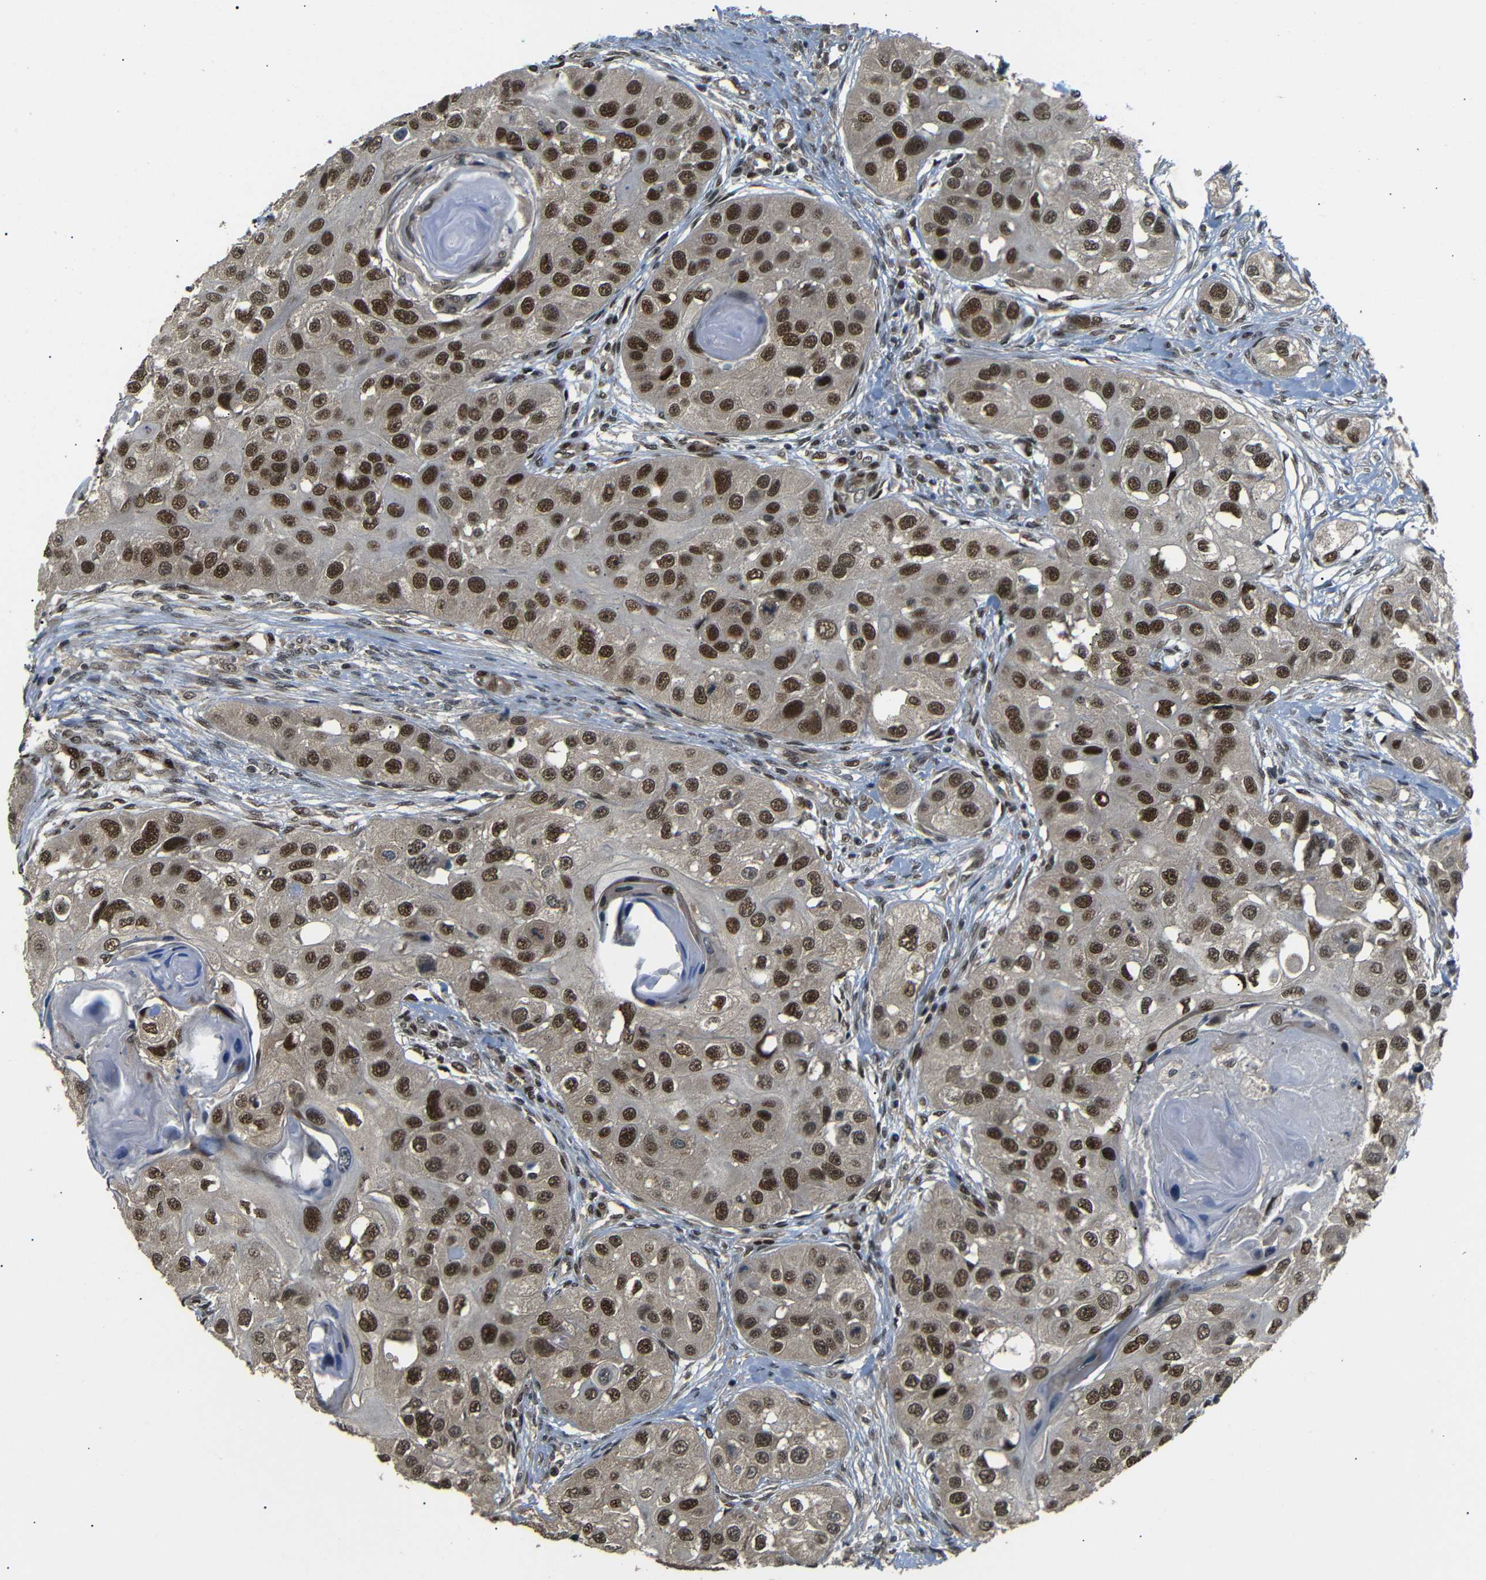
{"staining": {"intensity": "strong", "quantity": ">75%", "location": "cytoplasmic/membranous,nuclear"}, "tissue": "head and neck cancer", "cell_type": "Tumor cells", "image_type": "cancer", "snomed": [{"axis": "morphology", "description": "Normal tissue, NOS"}, {"axis": "morphology", "description": "Squamous cell carcinoma, NOS"}, {"axis": "topography", "description": "Skeletal muscle"}, {"axis": "topography", "description": "Head-Neck"}], "caption": "The histopathology image exhibits staining of head and neck squamous cell carcinoma, revealing strong cytoplasmic/membranous and nuclear protein positivity (brown color) within tumor cells.", "gene": "TBX2", "patient": {"sex": "male", "age": 51}}